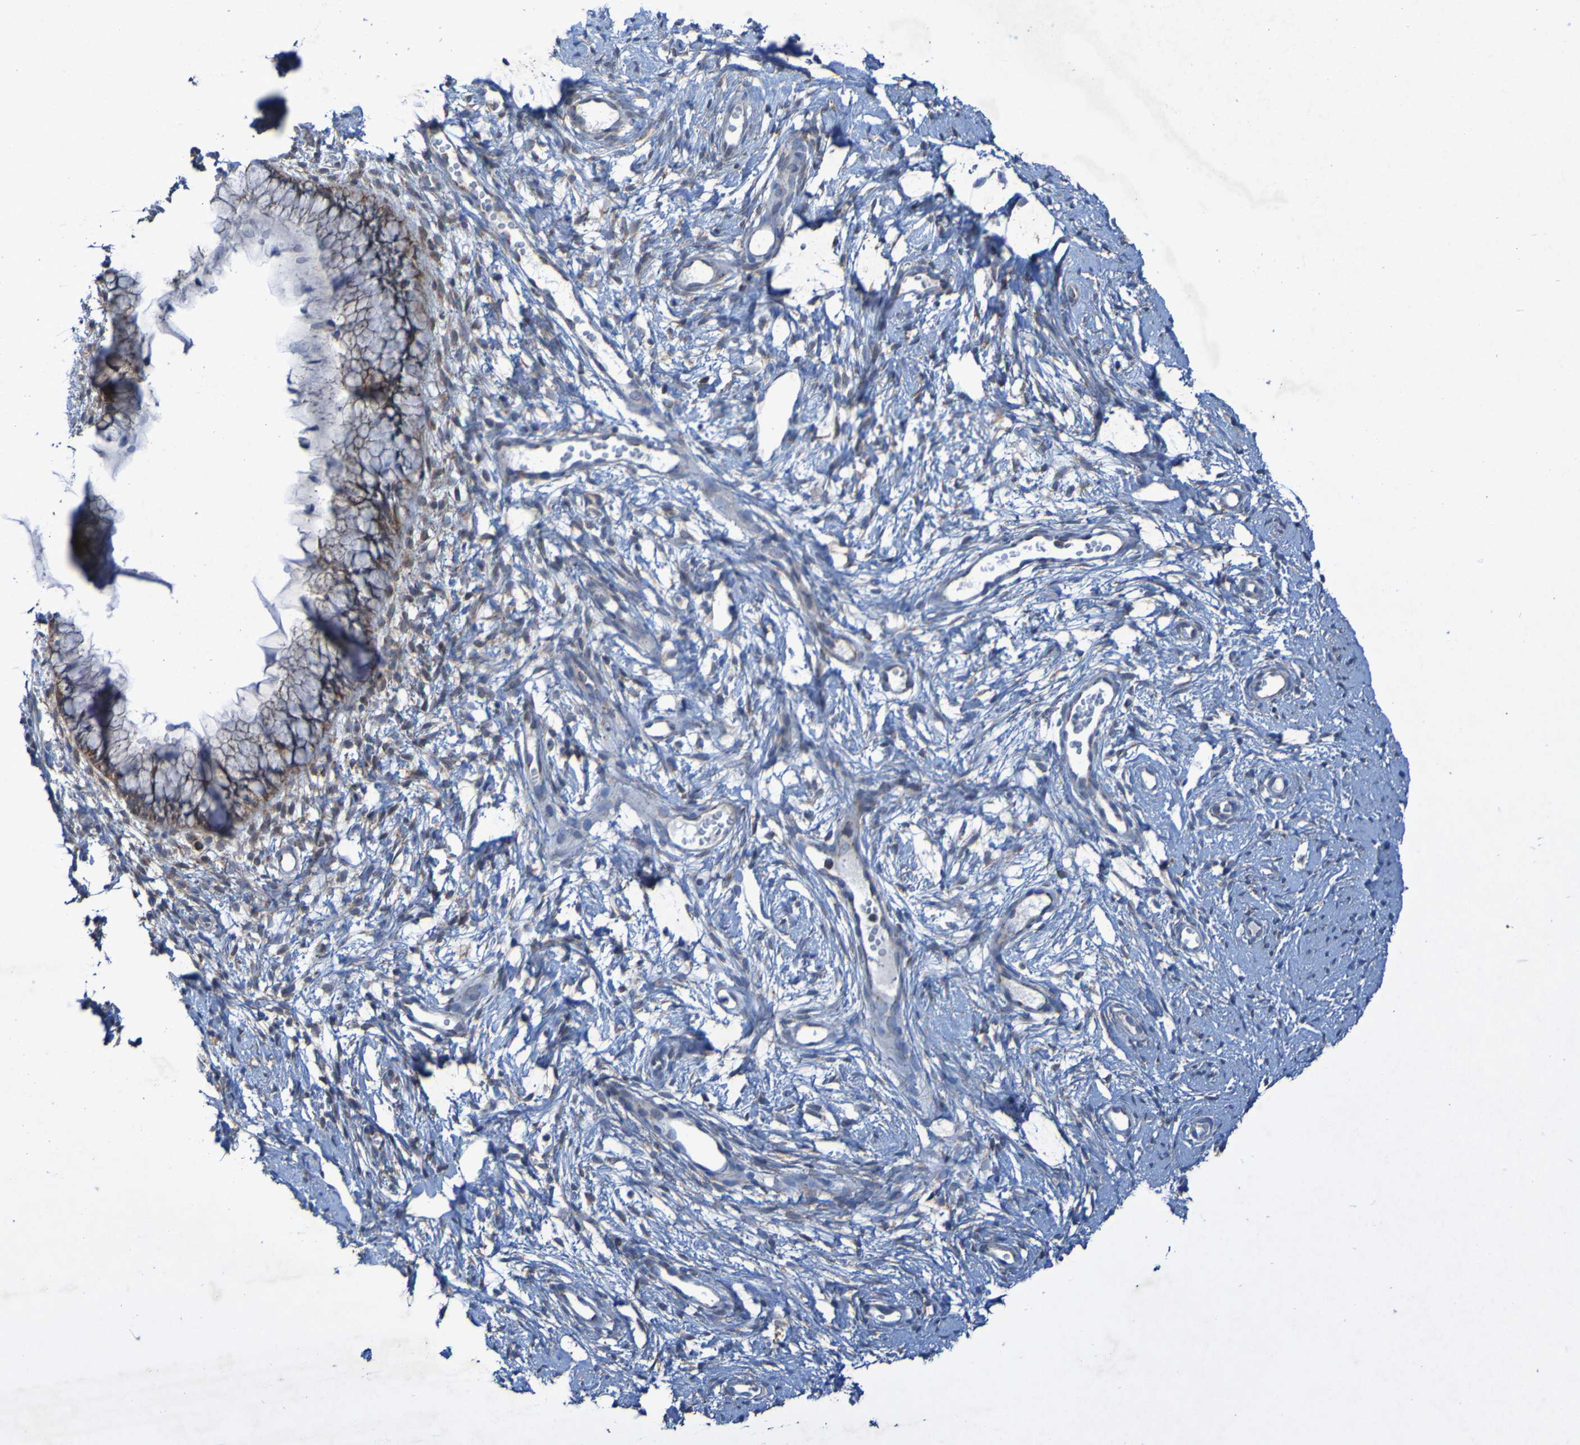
{"staining": {"intensity": "moderate", "quantity": "25%-75%", "location": "cytoplasmic/membranous"}, "tissue": "cervix", "cell_type": "Glandular cells", "image_type": "normal", "snomed": [{"axis": "morphology", "description": "Normal tissue, NOS"}, {"axis": "topography", "description": "Cervix"}], "caption": "The immunohistochemical stain shows moderate cytoplasmic/membranous expression in glandular cells of unremarkable cervix. (DAB (3,3'-diaminobenzidine) IHC with brightfield microscopy, high magnification).", "gene": "CCDC51", "patient": {"sex": "female", "age": 65}}